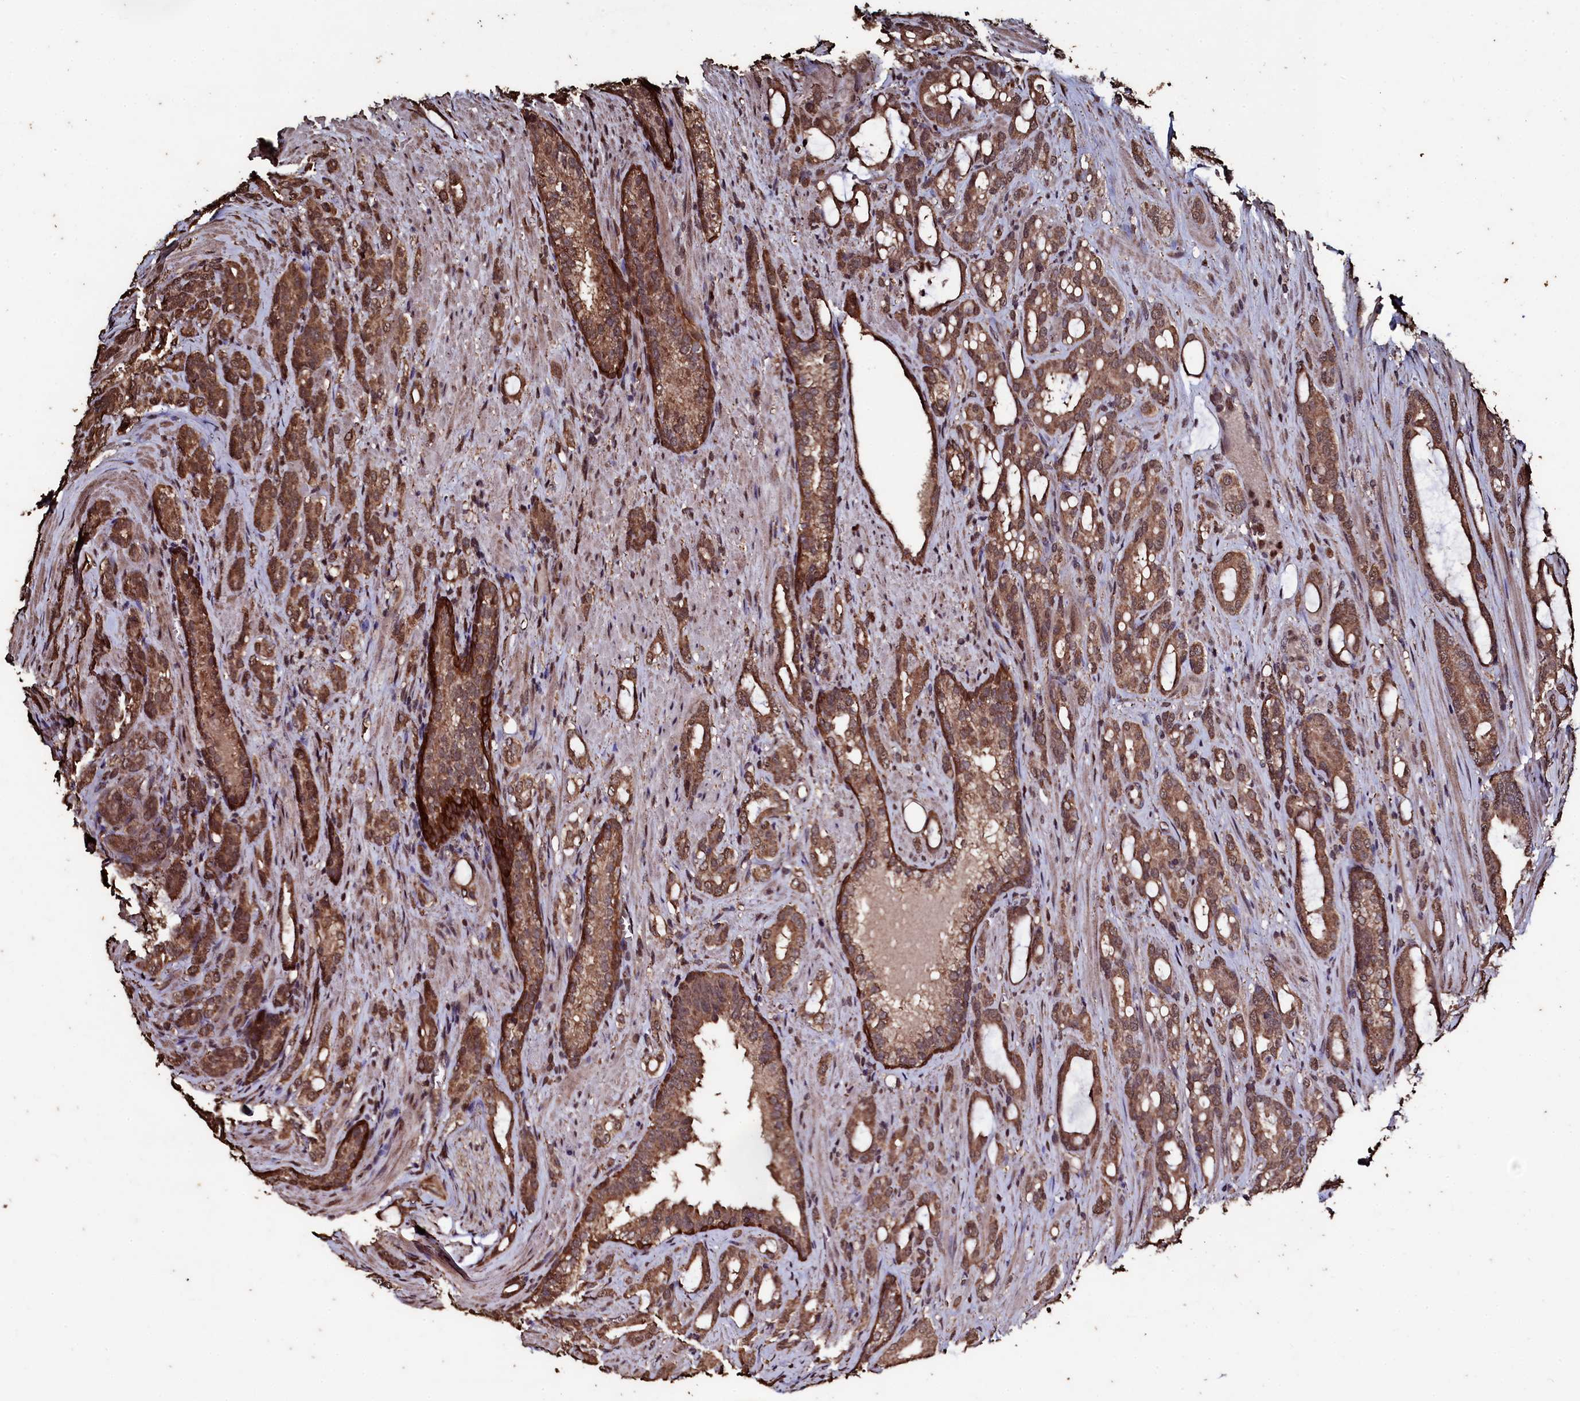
{"staining": {"intensity": "moderate", "quantity": ">75%", "location": "cytoplasmic/membranous,nuclear"}, "tissue": "prostate cancer", "cell_type": "Tumor cells", "image_type": "cancer", "snomed": [{"axis": "morphology", "description": "Adenocarcinoma, High grade"}, {"axis": "topography", "description": "Prostate"}], "caption": "About >75% of tumor cells in human prostate high-grade adenocarcinoma demonstrate moderate cytoplasmic/membranous and nuclear protein staining as visualized by brown immunohistochemical staining.", "gene": "FAAP24", "patient": {"sex": "male", "age": 72}}